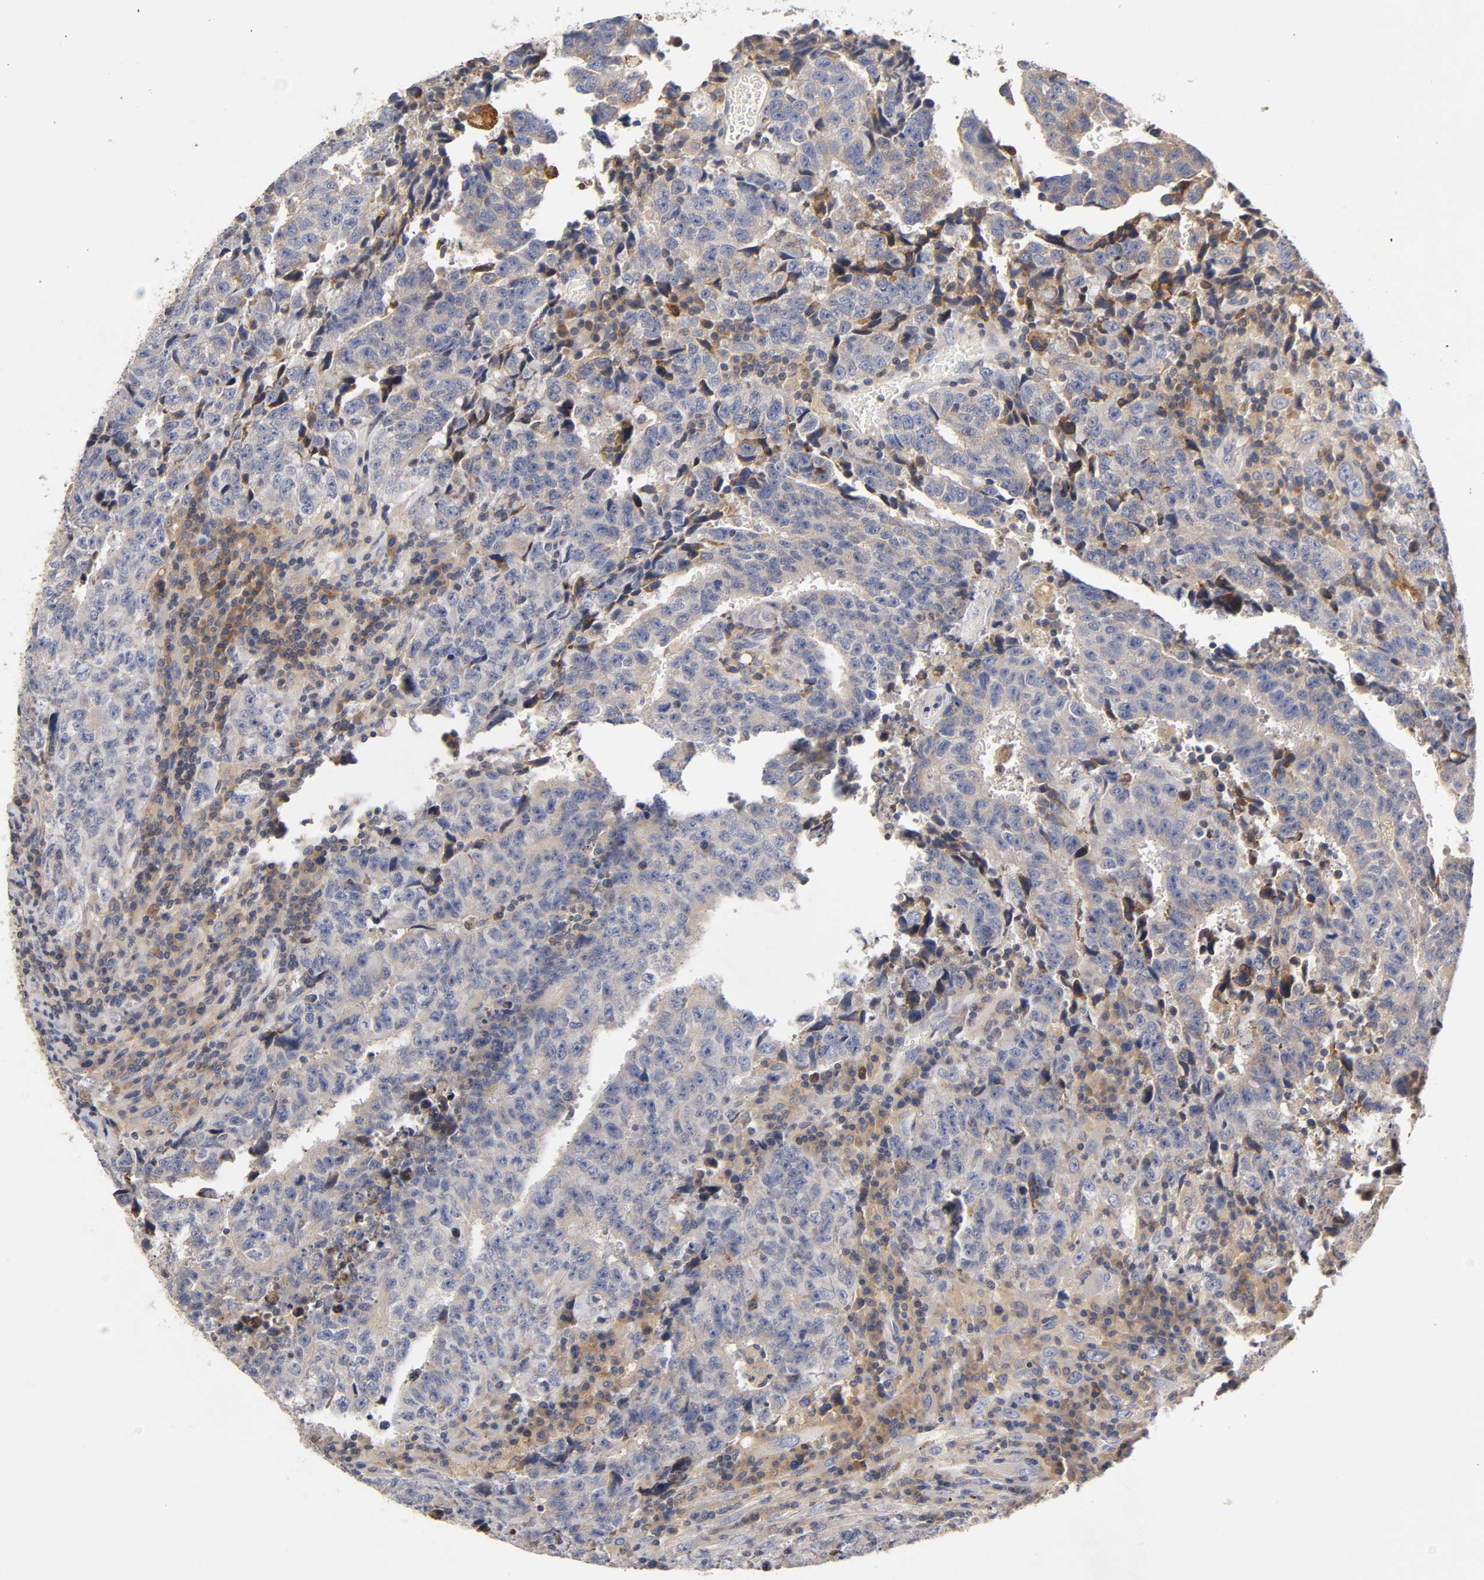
{"staining": {"intensity": "weak", "quantity": ">75%", "location": "cytoplasmic/membranous"}, "tissue": "testis cancer", "cell_type": "Tumor cells", "image_type": "cancer", "snomed": [{"axis": "morphology", "description": "Necrosis, NOS"}, {"axis": "morphology", "description": "Carcinoma, Embryonal, NOS"}, {"axis": "topography", "description": "Testis"}], "caption": "Embryonal carcinoma (testis) stained for a protein reveals weak cytoplasmic/membranous positivity in tumor cells.", "gene": "RHOA", "patient": {"sex": "male", "age": 19}}